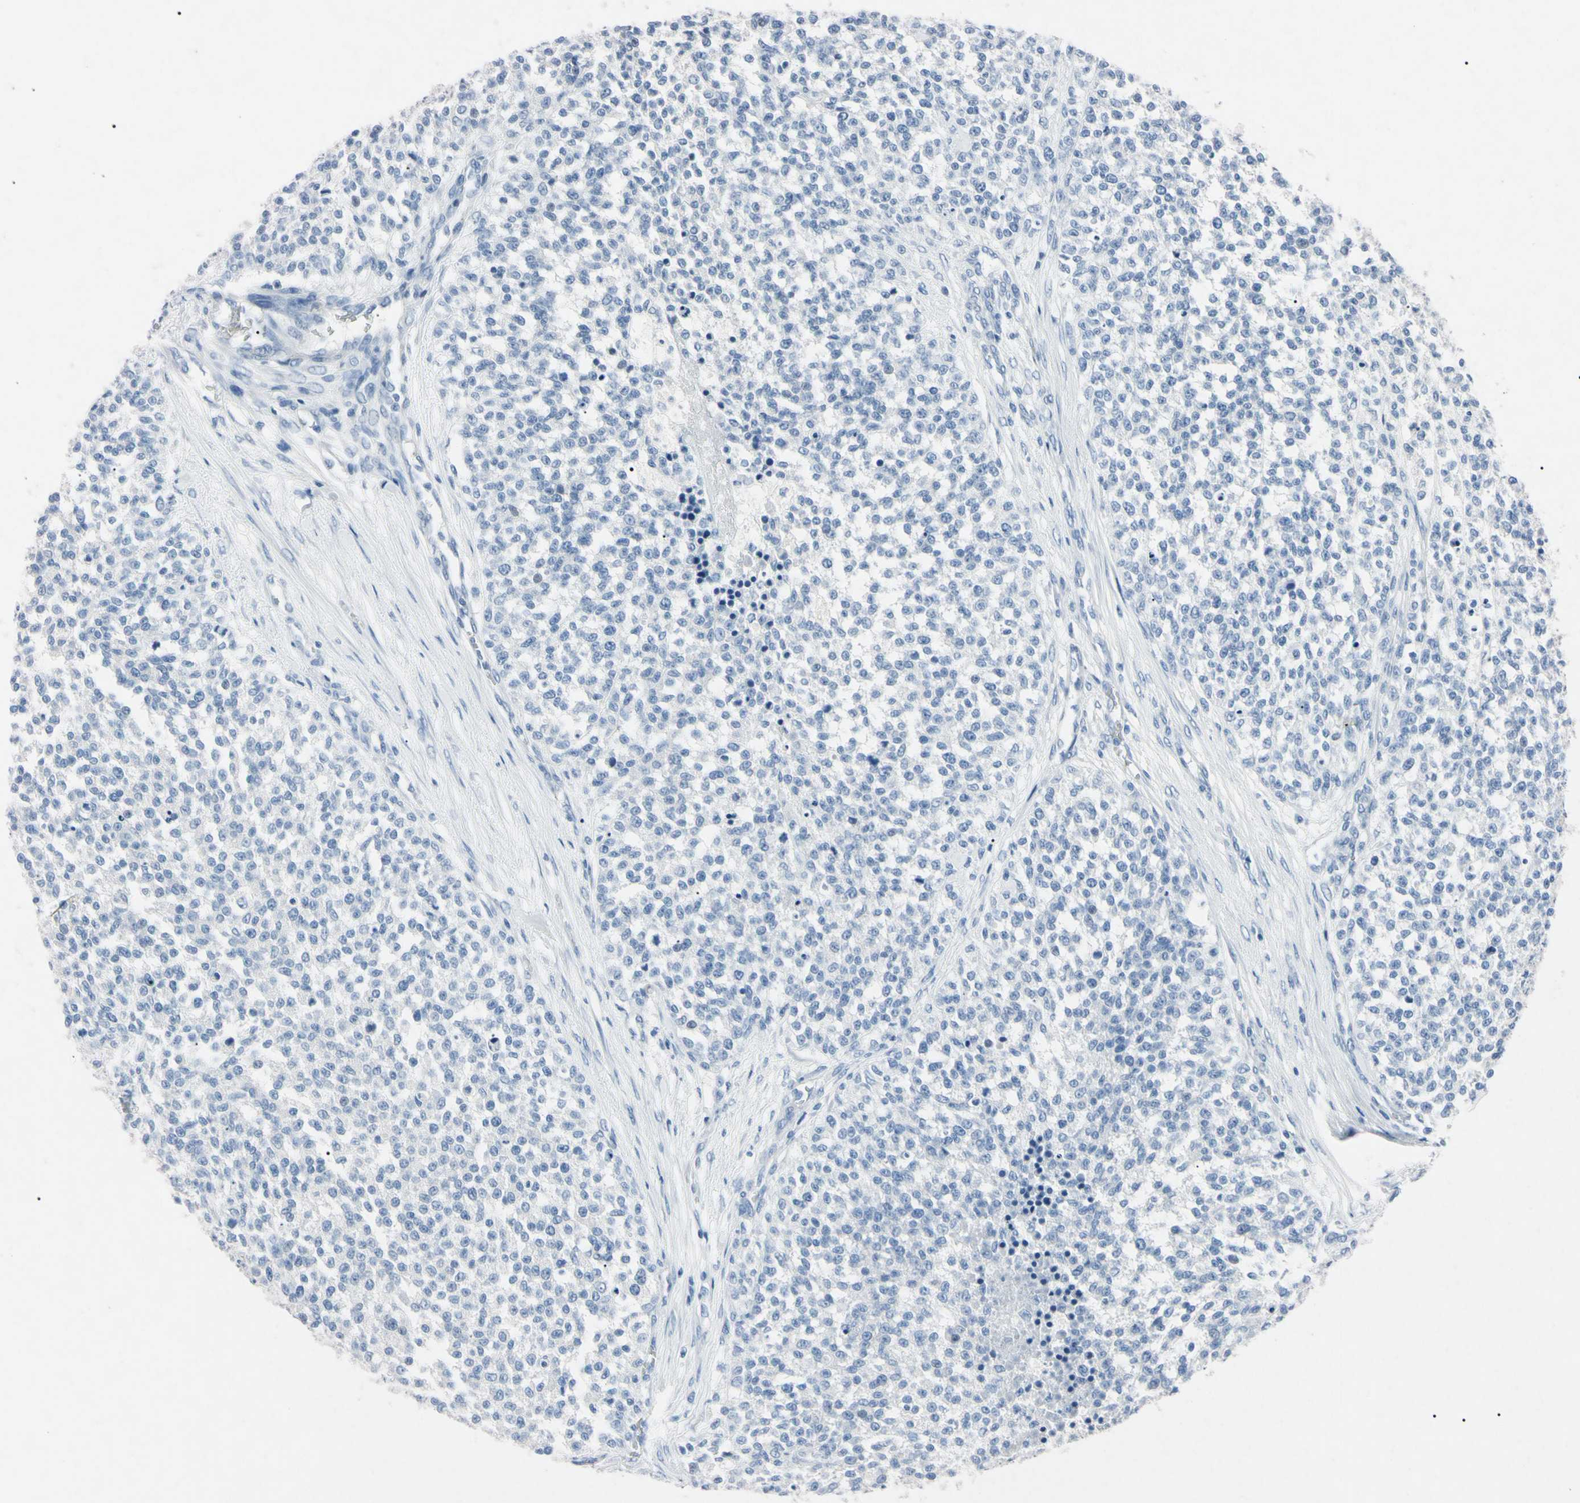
{"staining": {"intensity": "negative", "quantity": "none", "location": "none"}, "tissue": "testis cancer", "cell_type": "Tumor cells", "image_type": "cancer", "snomed": [{"axis": "morphology", "description": "Seminoma, NOS"}, {"axis": "topography", "description": "Testis"}], "caption": "This micrograph is of seminoma (testis) stained with immunohistochemistry (IHC) to label a protein in brown with the nuclei are counter-stained blue. There is no staining in tumor cells.", "gene": "ELN", "patient": {"sex": "male", "age": 59}}